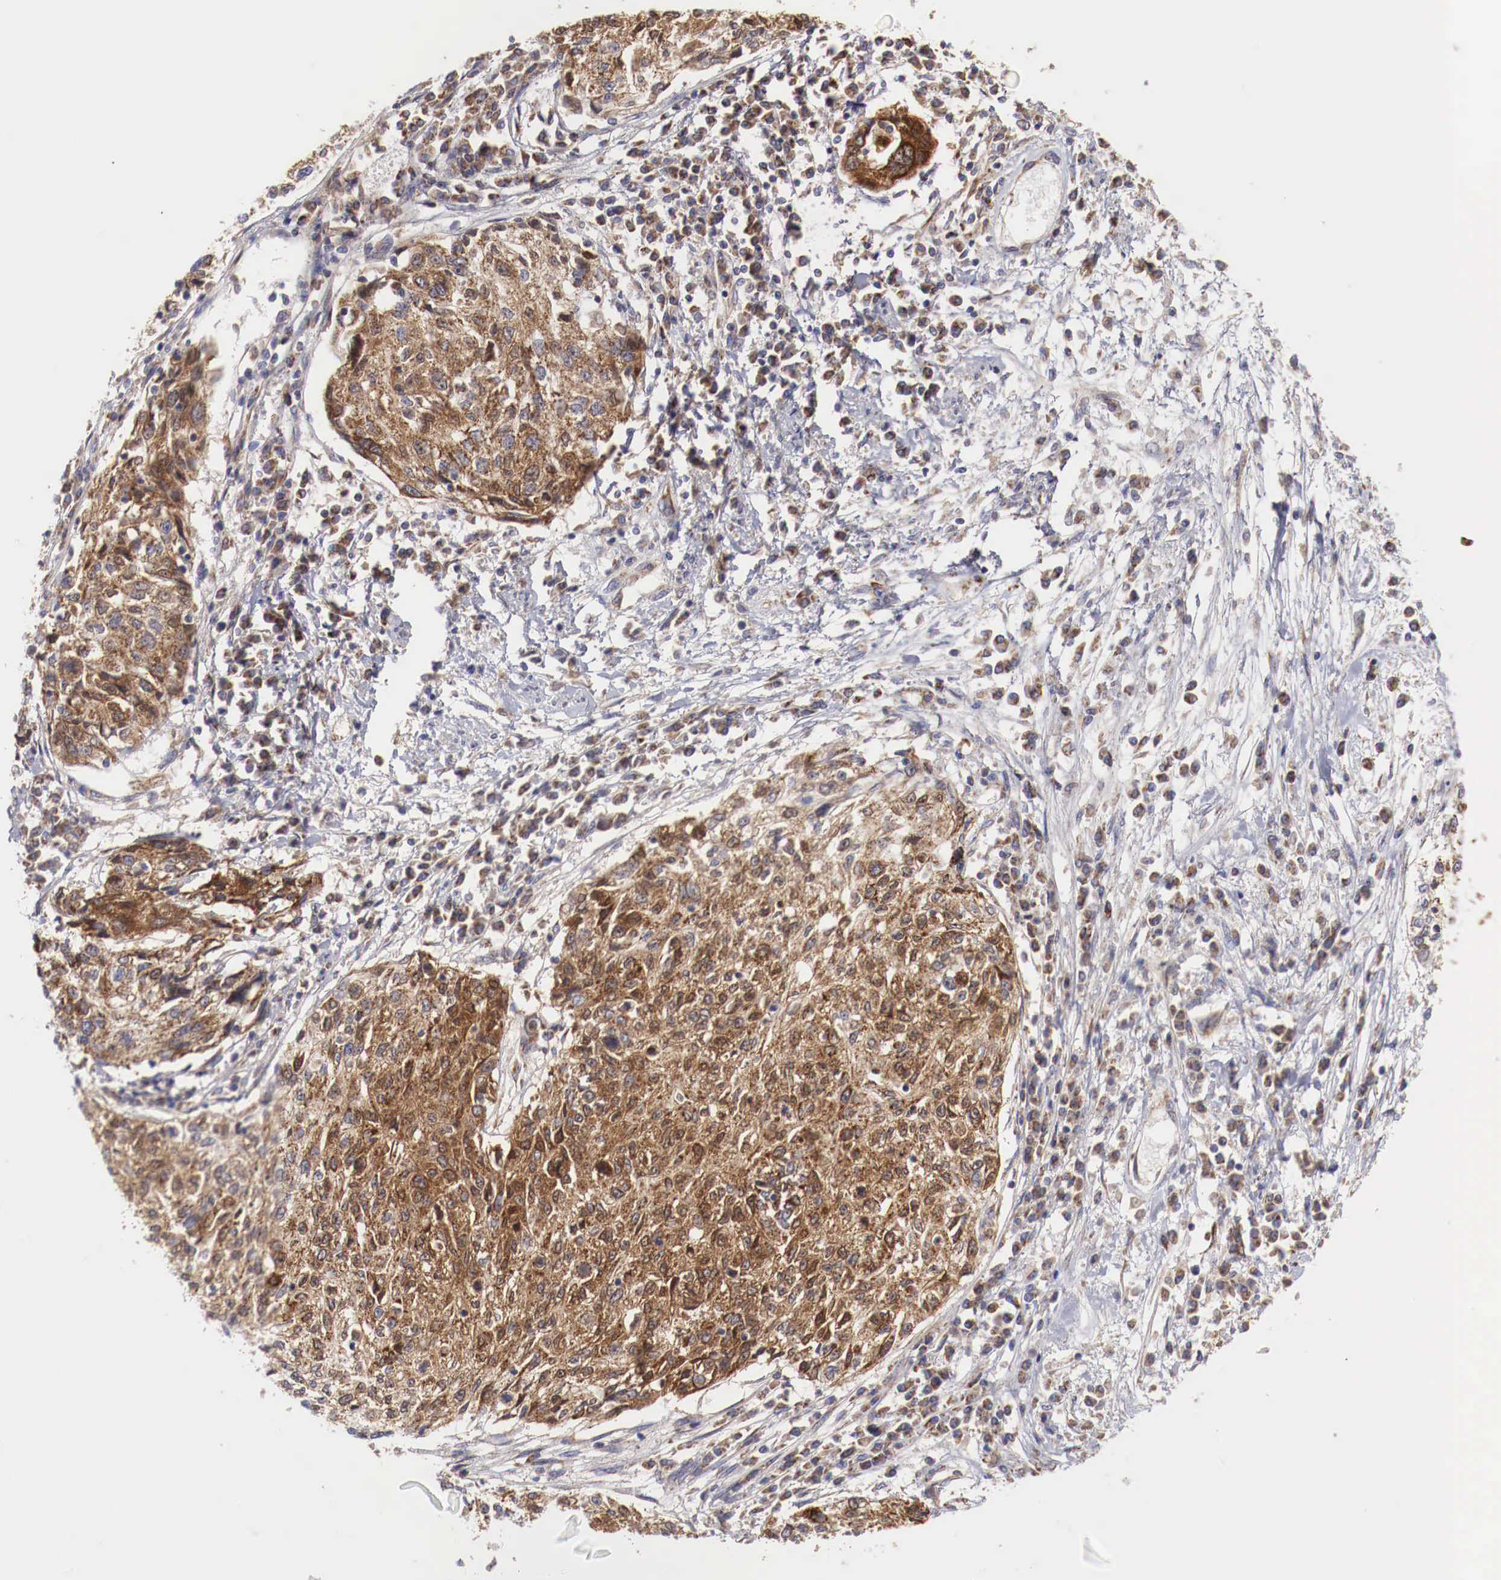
{"staining": {"intensity": "strong", "quantity": ">75%", "location": "cytoplasmic/membranous"}, "tissue": "cervical cancer", "cell_type": "Tumor cells", "image_type": "cancer", "snomed": [{"axis": "morphology", "description": "Squamous cell carcinoma, NOS"}, {"axis": "topography", "description": "Cervix"}], "caption": "Immunohistochemical staining of human squamous cell carcinoma (cervical) displays strong cytoplasmic/membranous protein expression in approximately >75% of tumor cells.", "gene": "XPNPEP3", "patient": {"sex": "female", "age": 57}}